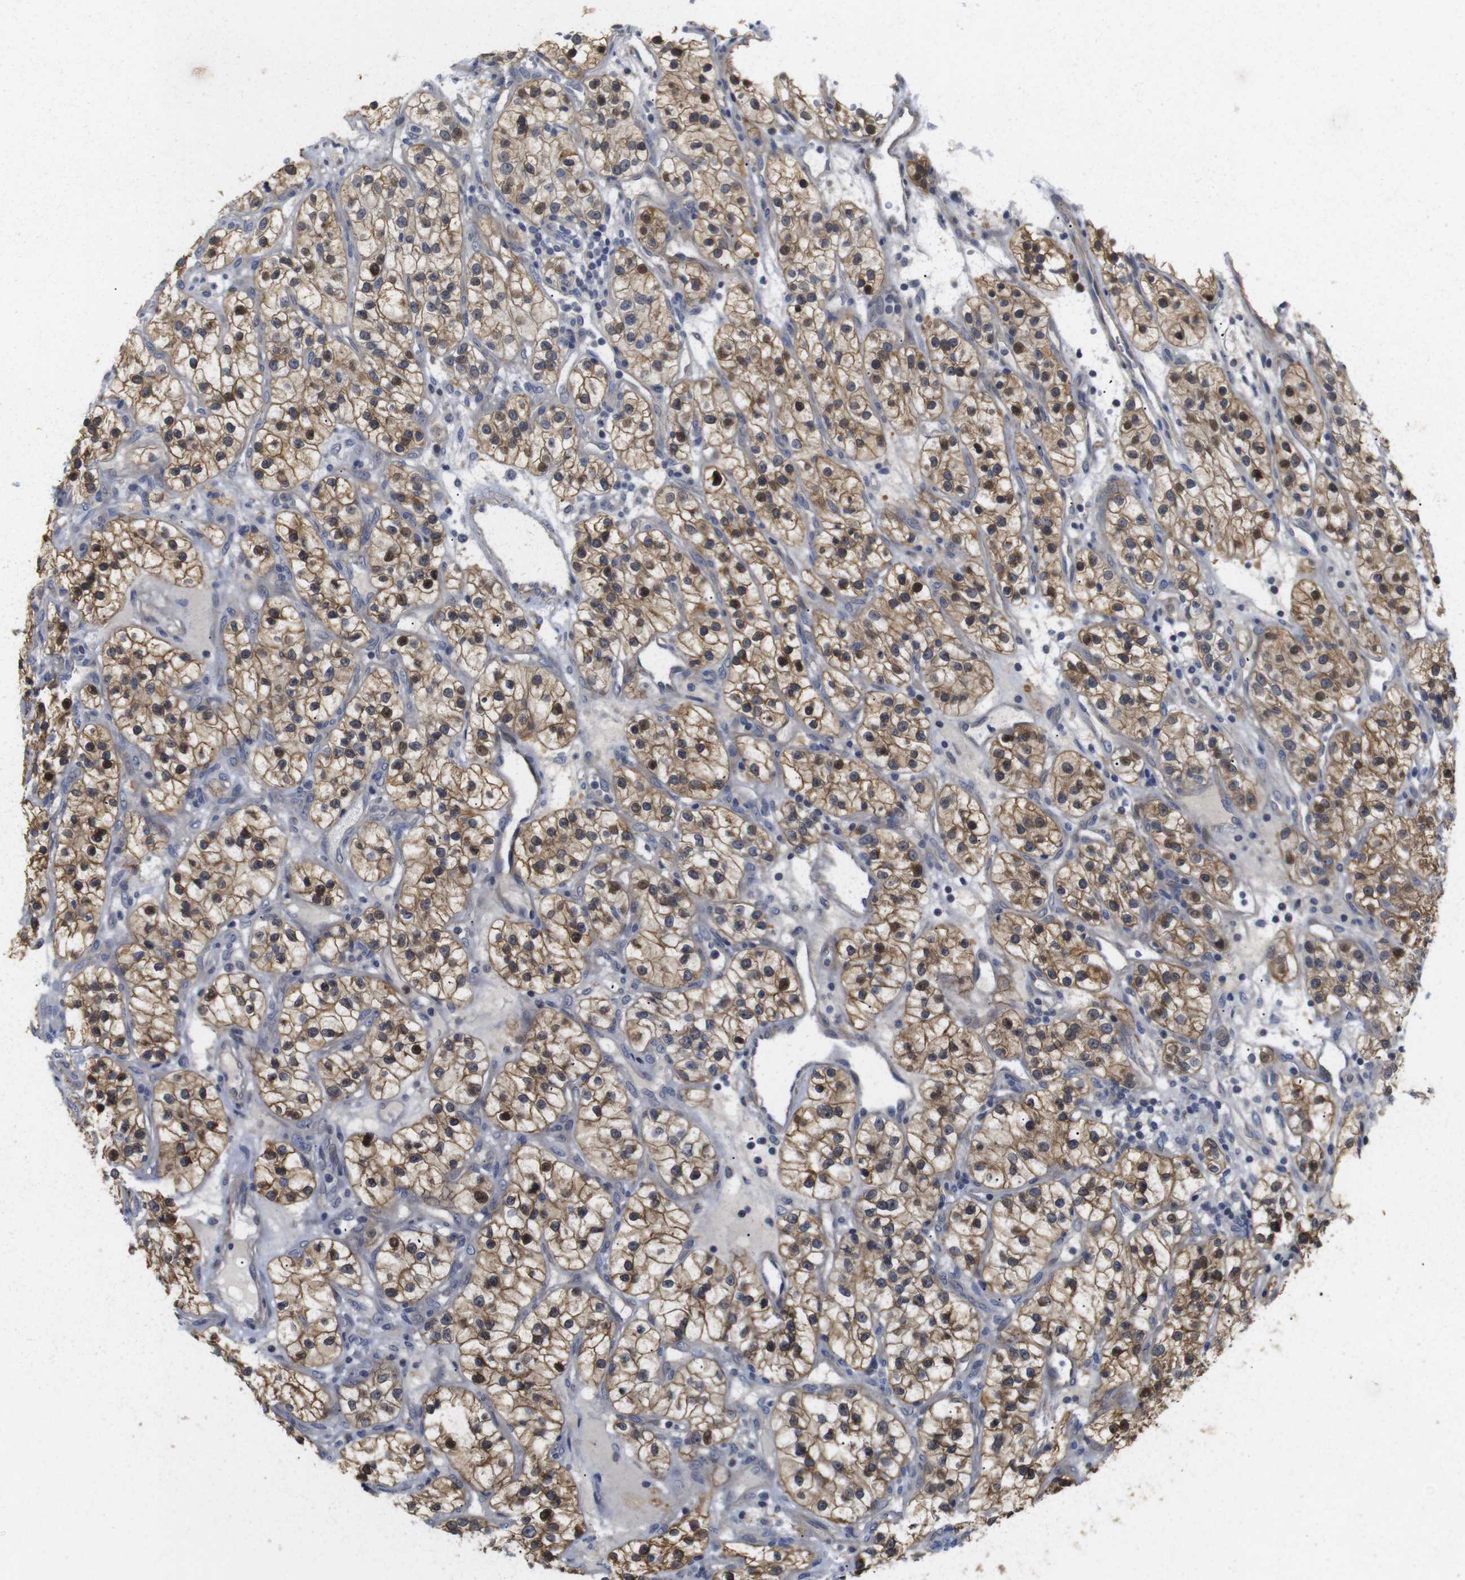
{"staining": {"intensity": "strong", "quantity": ">75%", "location": "cytoplasmic/membranous,nuclear"}, "tissue": "renal cancer", "cell_type": "Tumor cells", "image_type": "cancer", "snomed": [{"axis": "morphology", "description": "Adenocarcinoma, NOS"}, {"axis": "topography", "description": "Kidney"}], "caption": "Renal cancer (adenocarcinoma) stained with immunohistochemistry (IHC) reveals strong cytoplasmic/membranous and nuclear positivity in approximately >75% of tumor cells.", "gene": "FNTA", "patient": {"sex": "female", "age": 57}}